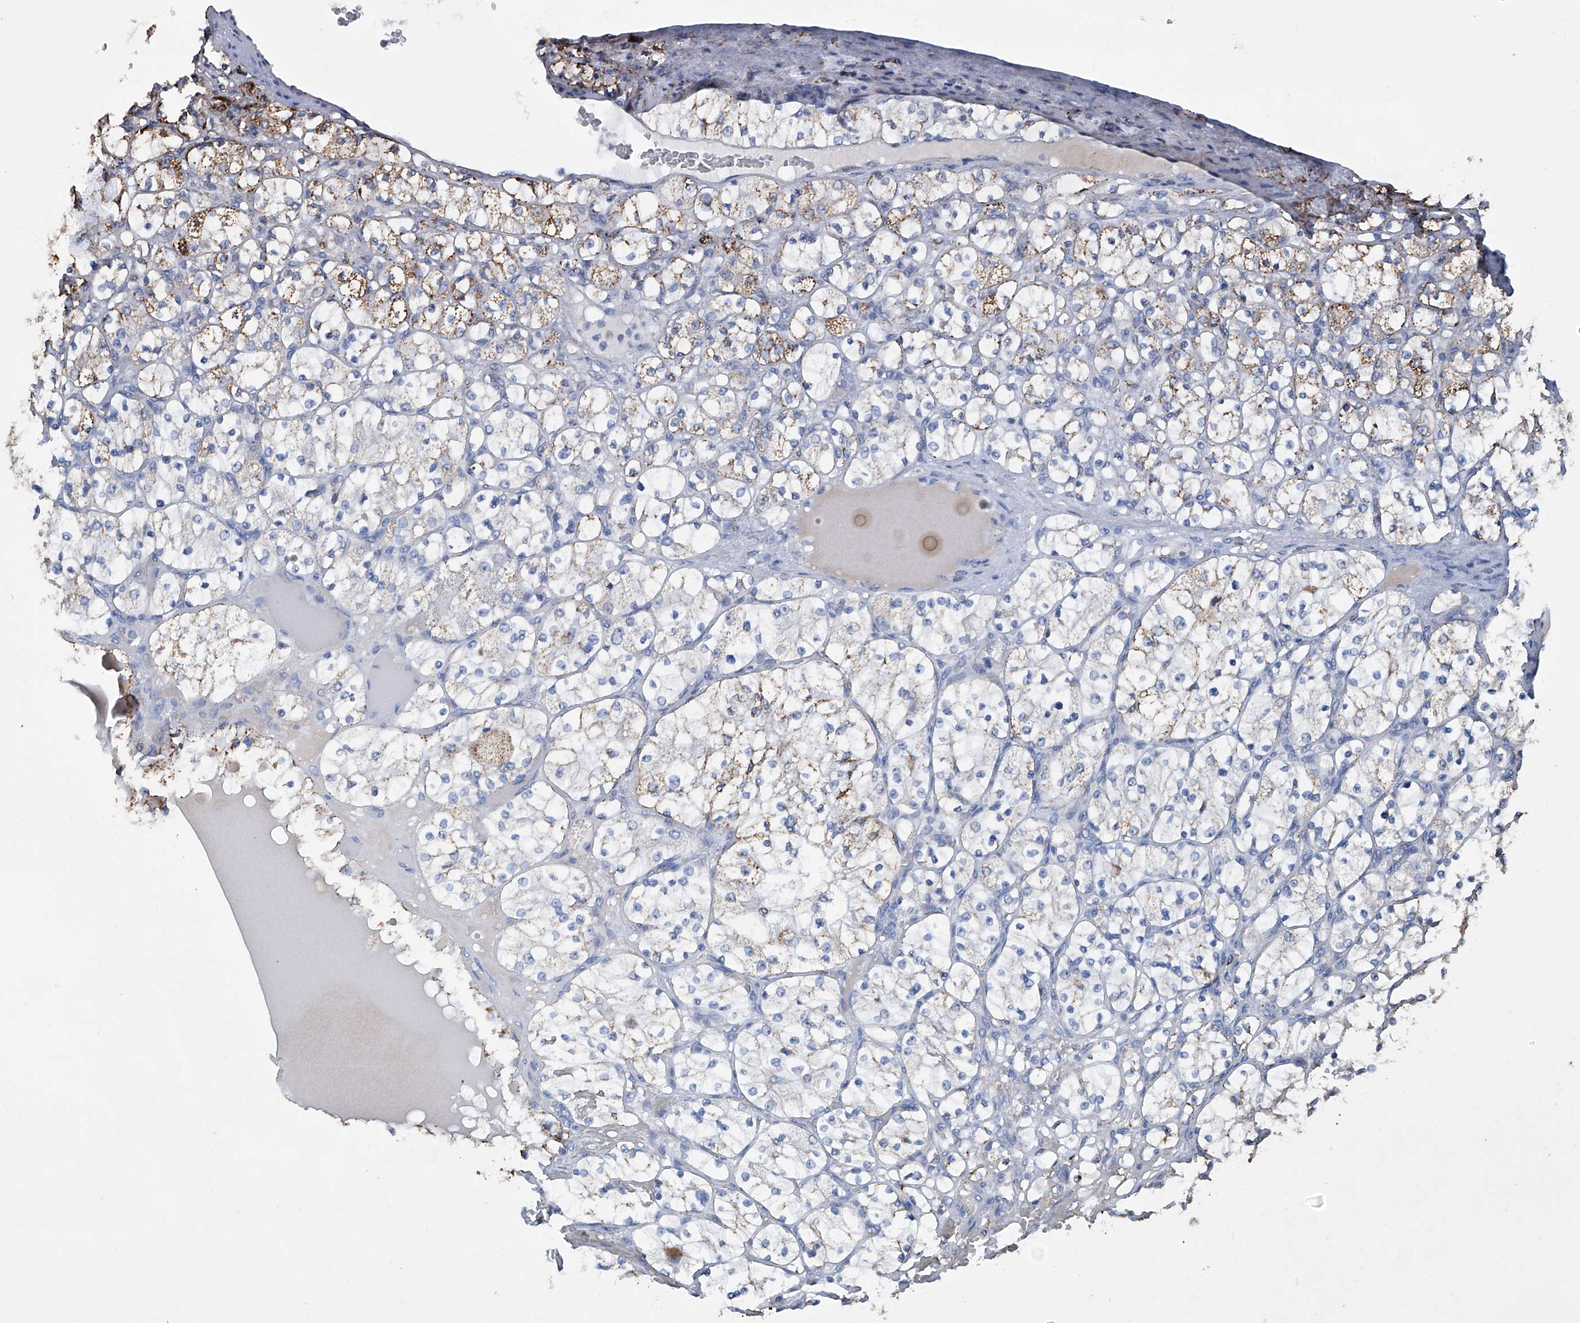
{"staining": {"intensity": "moderate", "quantity": "<25%", "location": "cytoplasmic/membranous"}, "tissue": "renal cancer", "cell_type": "Tumor cells", "image_type": "cancer", "snomed": [{"axis": "morphology", "description": "Adenocarcinoma, NOS"}, {"axis": "topography", "description": "Kidney"}], "caption": "A brown stain highlights moderate cytoplasmic/membranous expression of a protein in human adenocarcinoma (renal) tumor cells. (brown staining indicates protein expression, while blue staining denotes nuclei).", "gene": "NHS", "patient": {"sex": "female", "age": 69}}